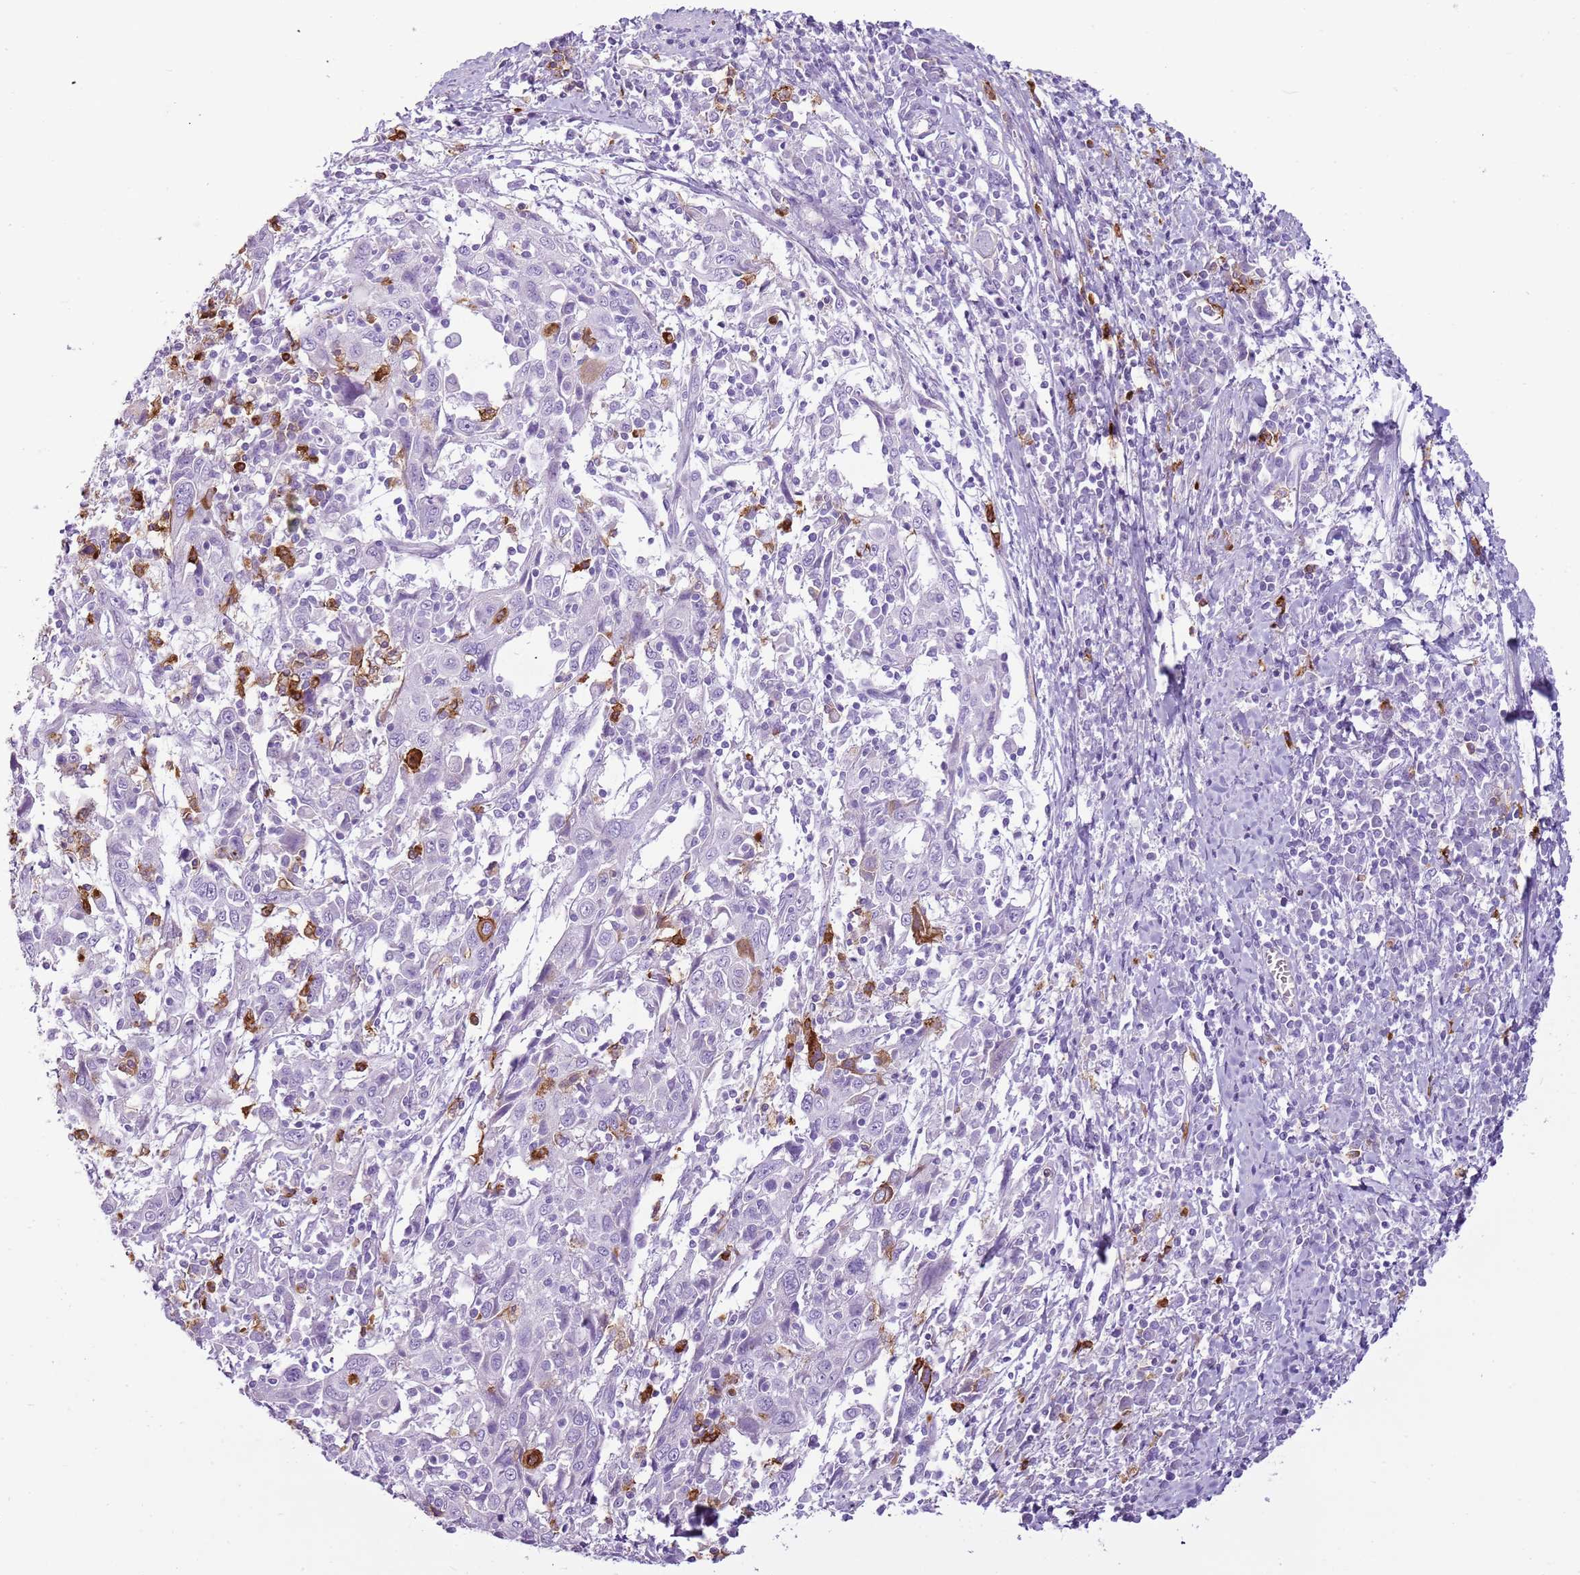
{"staining": {"intensity": "strong", "quantity": "<25%", "location": "cytoplasmic/membranous"}, "tissue": "cervical cancer", "cell_type": "Tumor cells", "image_type": "cancer", "snomed": [{"axis": "morphology", "description": "Squamous cell carcinoma, NOS"}, {"axis": "topography", "description": "Cervix"}], "caption": "The image exhibits immunohistochemical staining of cervical squamous cell carcinoma. There is strong cytoplasmic/membranous staining is seen in about <25% of tumor cells.", "gene": "CD177", "patient": {"sex": "female", "age": 46}}